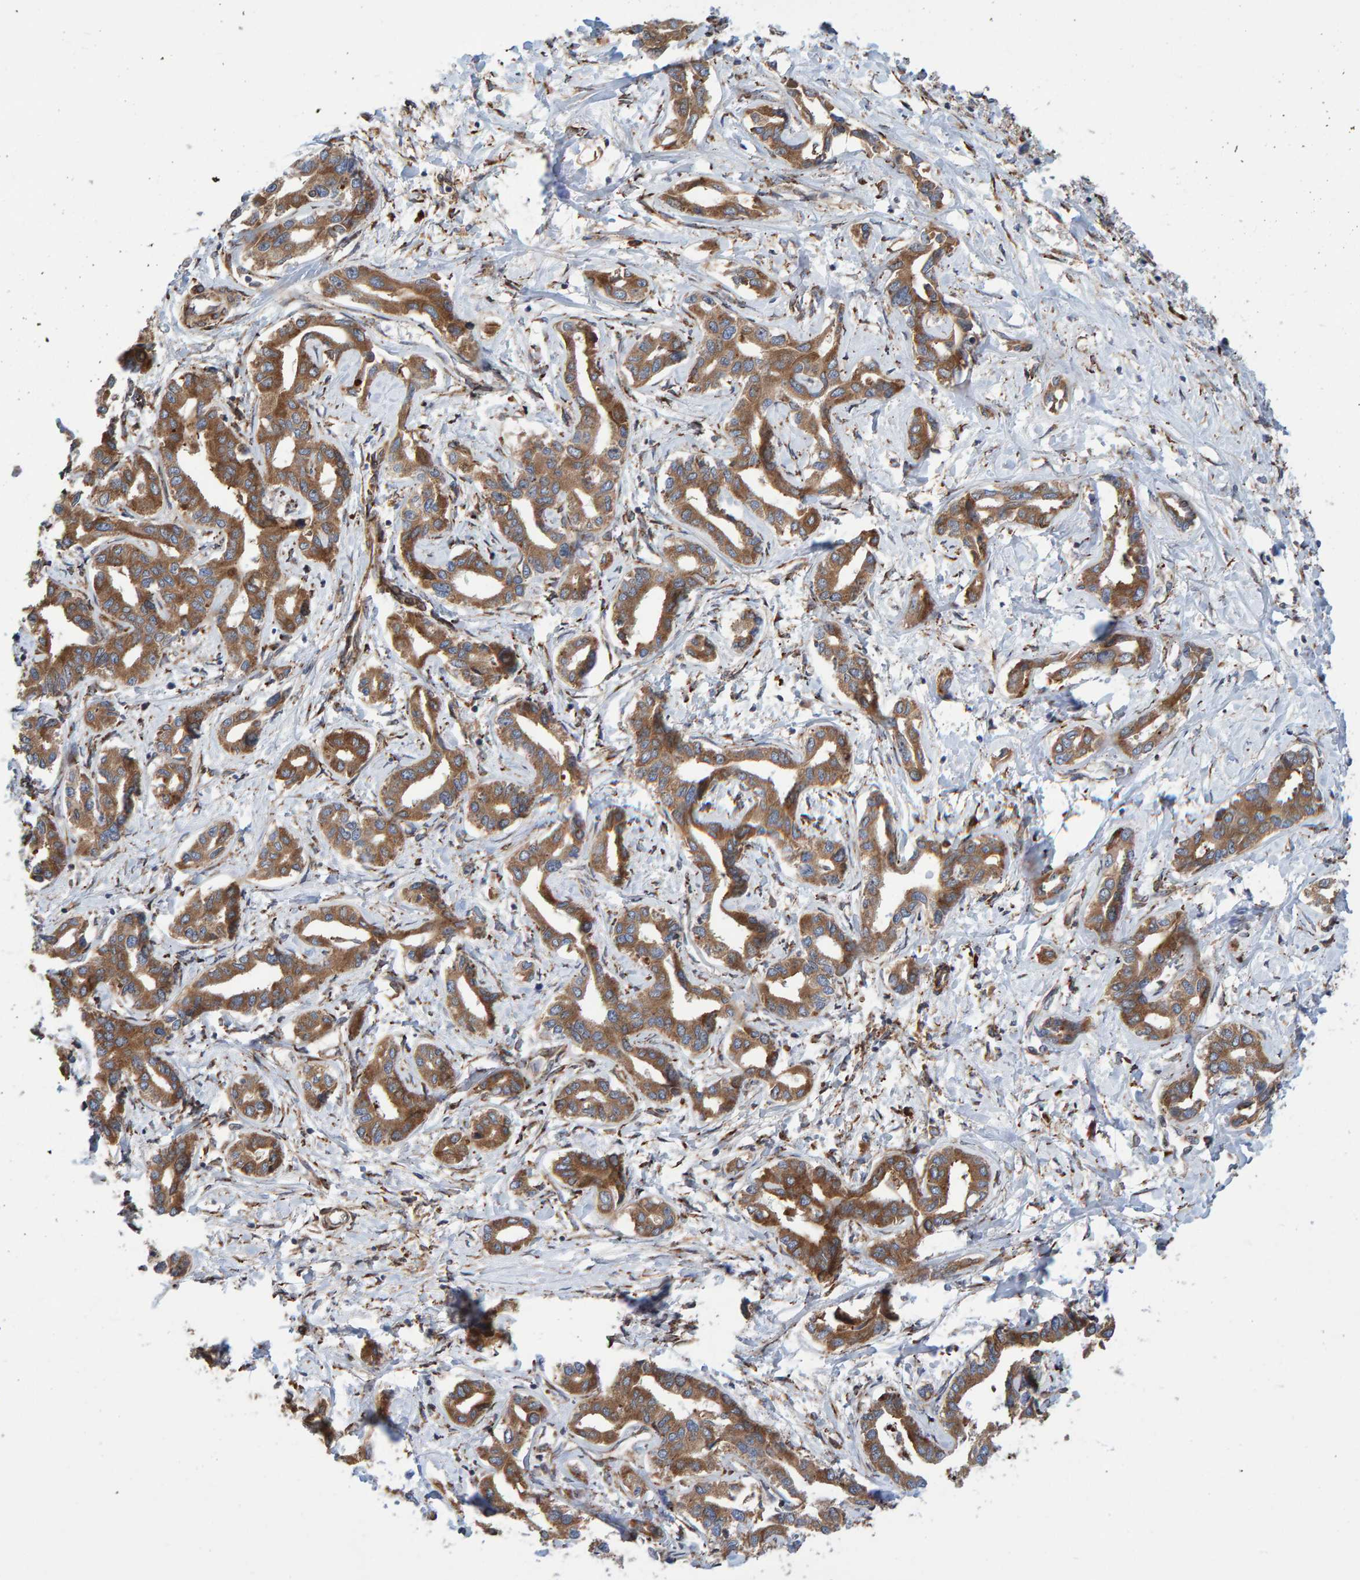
{"staining": {"intensity": "moderate", "quantity": ">75%", "location": "cytoplasmic/membranous"}, "tissue": "liver cancer", "cell_type": "Tumor cells", "image_type": "cancer", "snomed": [{"axis": "morphology", "description": "Cholangiocarcinoma"}, {"axis": "topography", "description": "Liver"}], "caption": "Immunohistochemistry (IHC) photomicrograph of liver cancer (cholangiocarcinoma) stained for a protein (brown), which shows medium levels of moderate cytoplasmic/membranous positivity in approximately >75% of tumor cells.", "gene": "KIAA0753", "patient": {"sex": "male", "age": 59}}